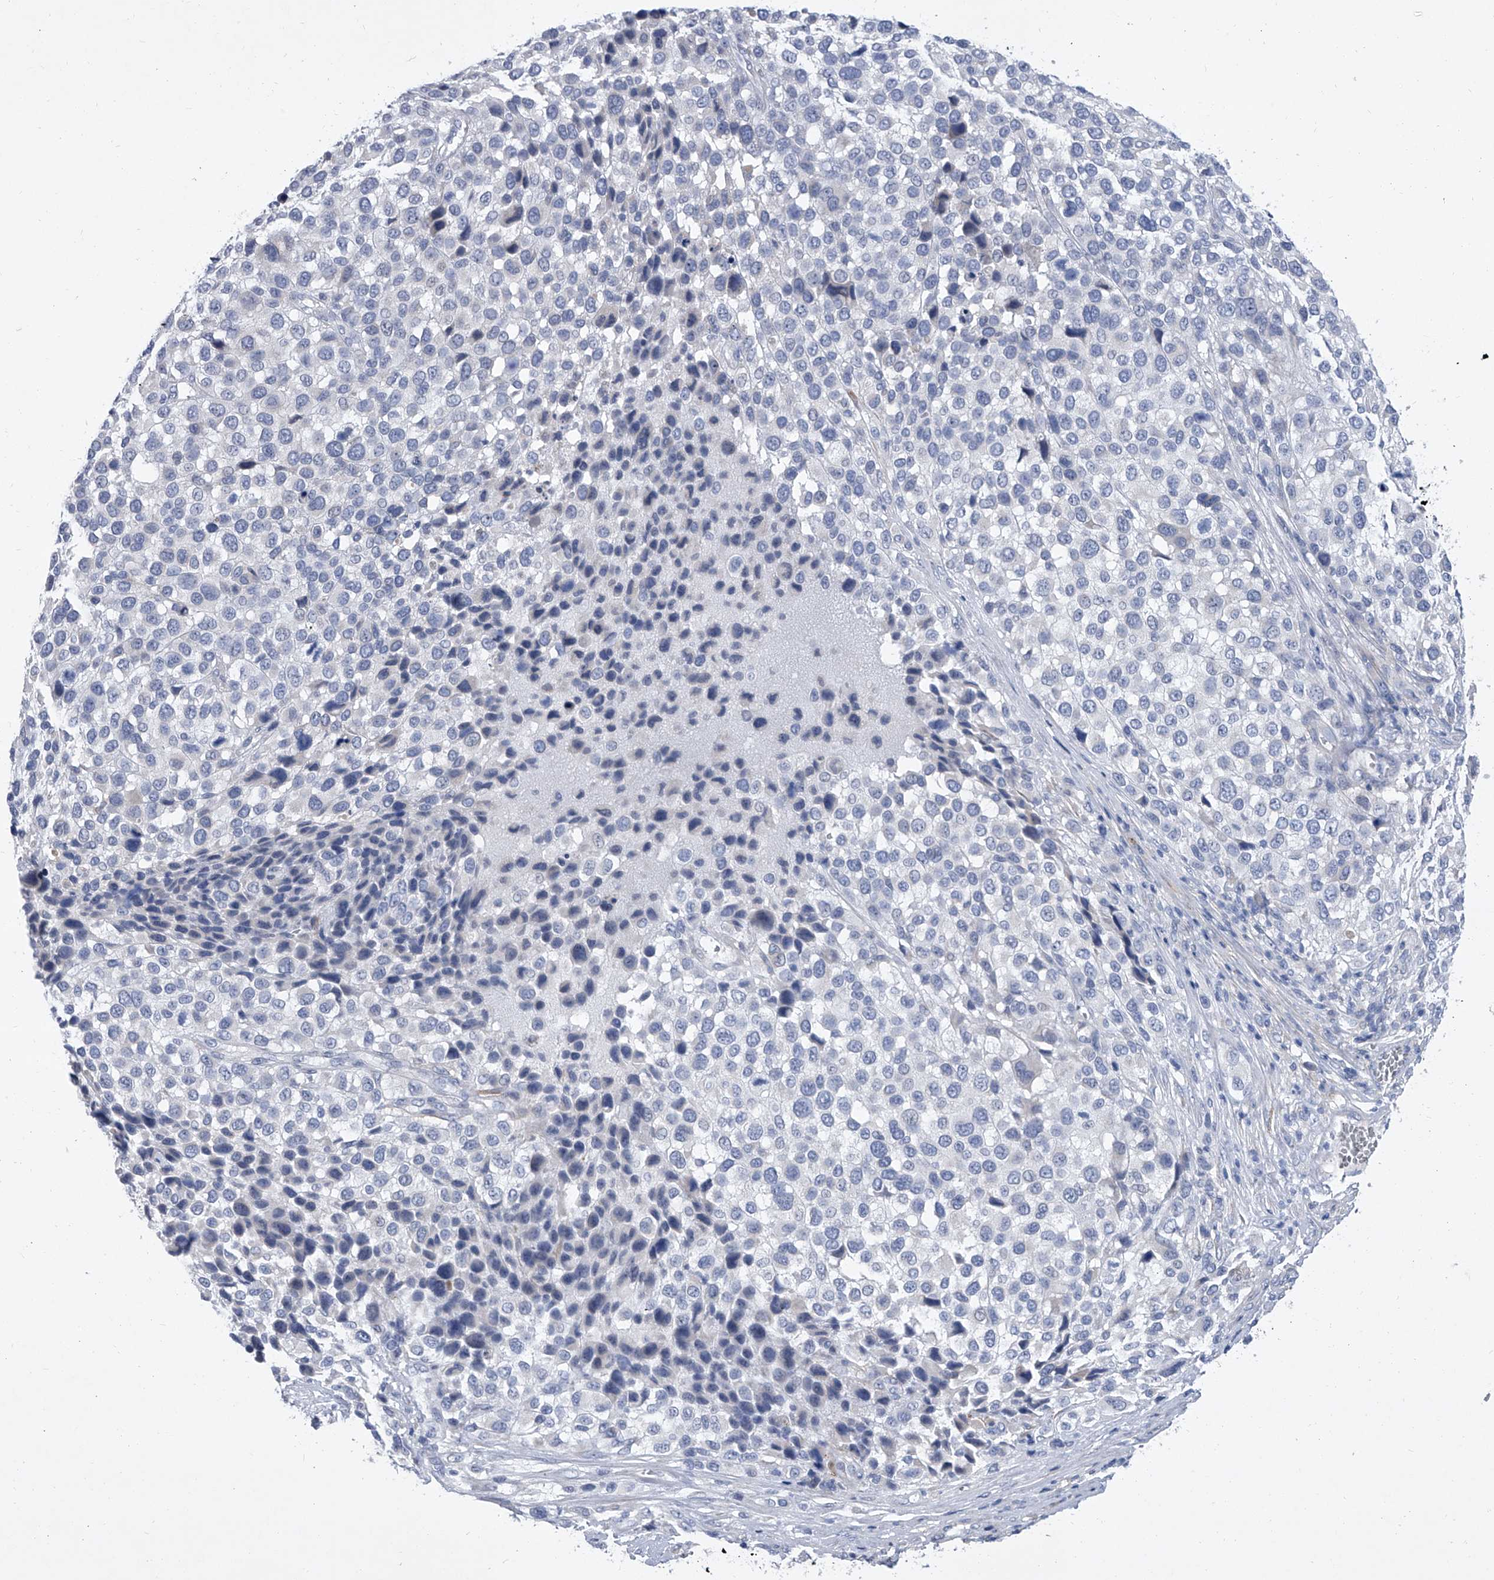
{"staining": {"intensity": "negative", "quantity": "none", "location": "none"}, "tissue": "melanoma", "cell_type": "Tumor cells", "image_type": "cancer", "snomed": [{"axis": "morphology", "description": "Malignant melanoma, NOS"}, {"axis": "topography", "description": "Skin of trunk"}], "caption": "Tumor cells show no significant staining in malignant melanoma.", "gene": "ALG14", "patient": {"sex": "male", "age": 71}}